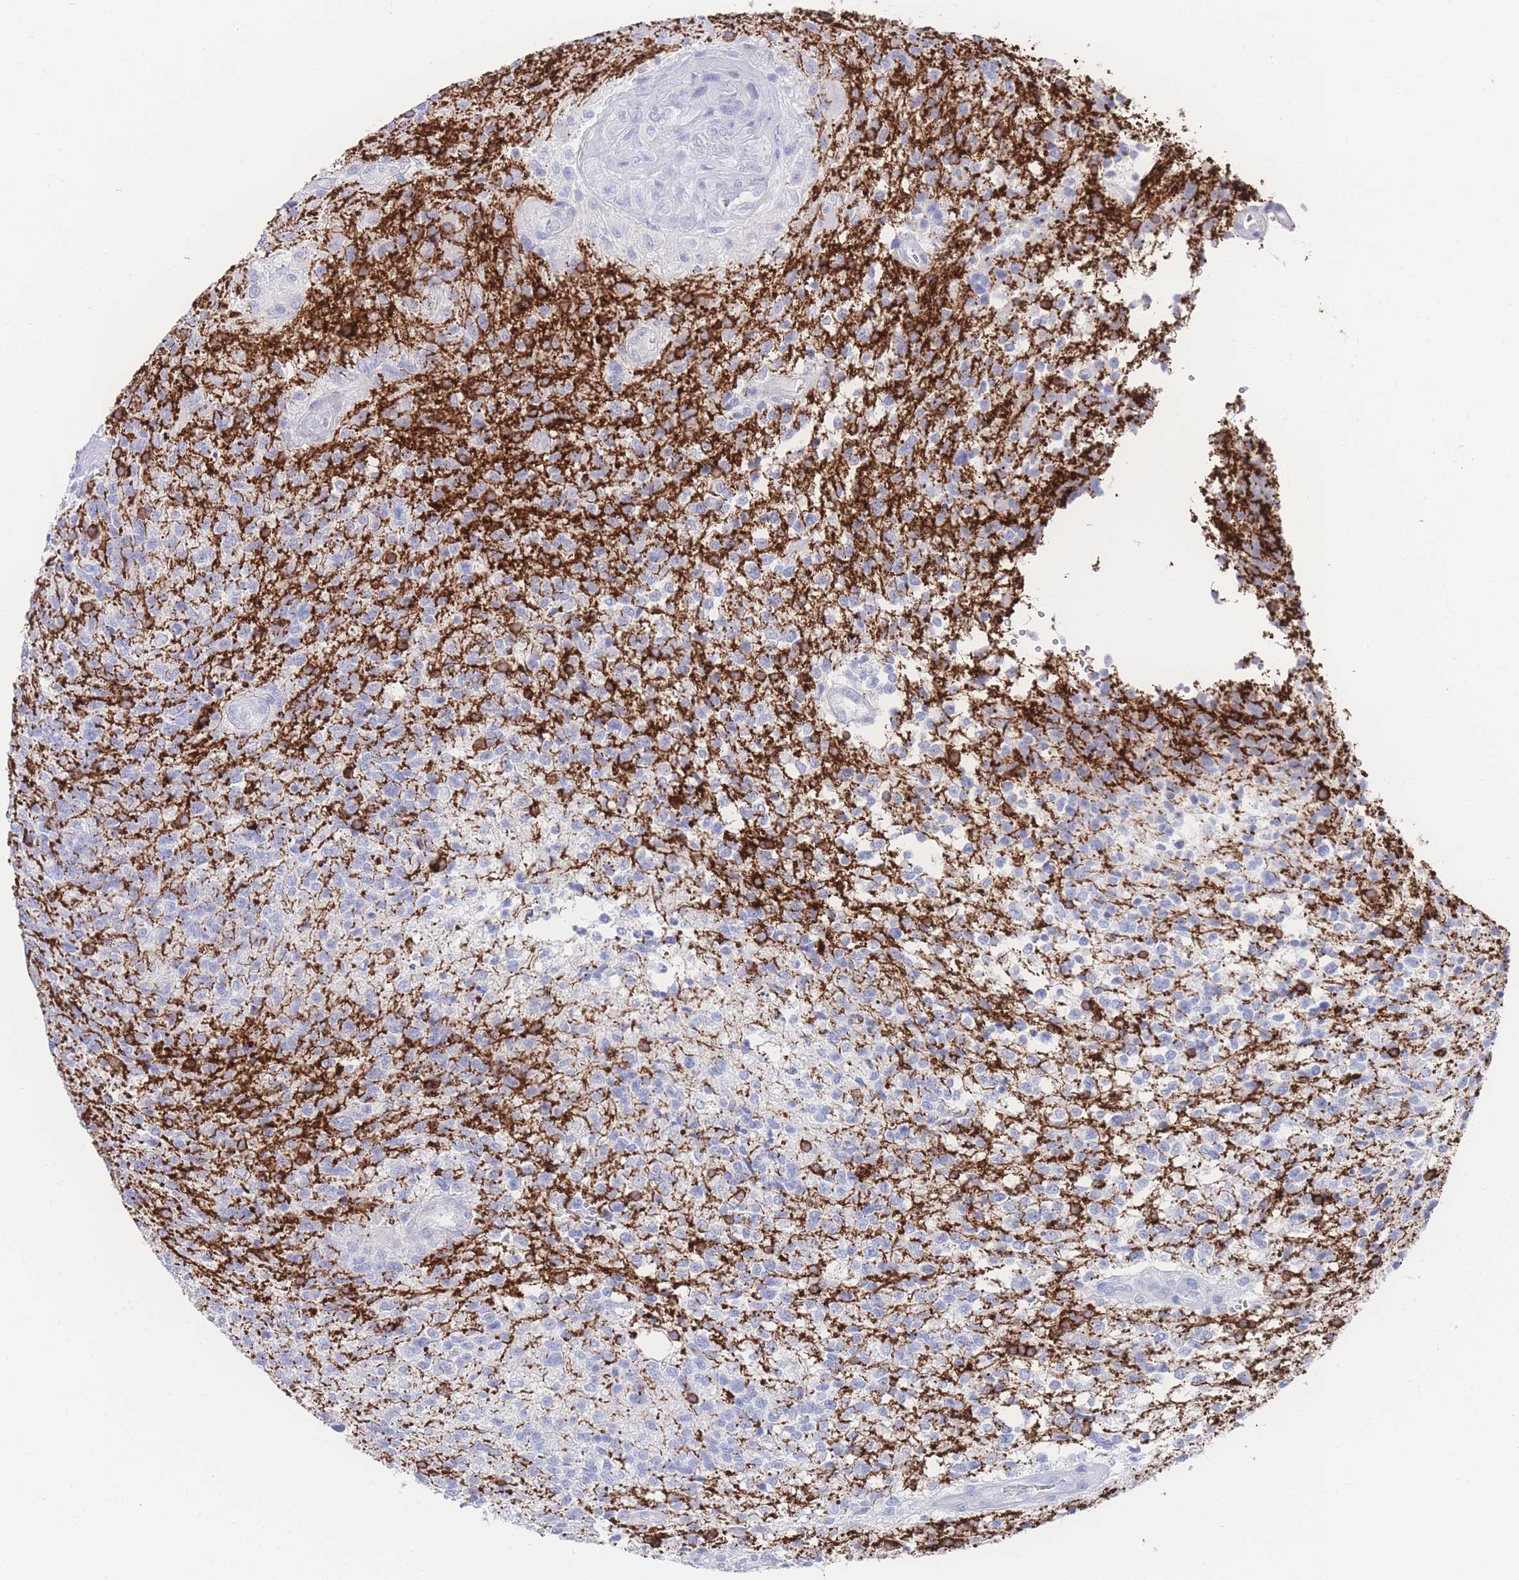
{"staining": {"intensity": "moderate", "quantity": "<25%", "location": "cytoplasmic/membranous"}, "tissue": "glioma", "cell_type": "Tumor cells", "image_type": "cancer", "snomed": [{"axis": "morphology", "description": "Glioma, malignant, High grade"}, {"axis": "topography", "description": "Brain"}], "caption": "Immunohistochemical staining of malignant glioma (high-grade) demonstrates low levels of moderate cytoplasmic/membranous expression in approximately <25% of tumor cells.", "gene": "LRRC37A", "patient": {"sex": "male", "age": 56}}